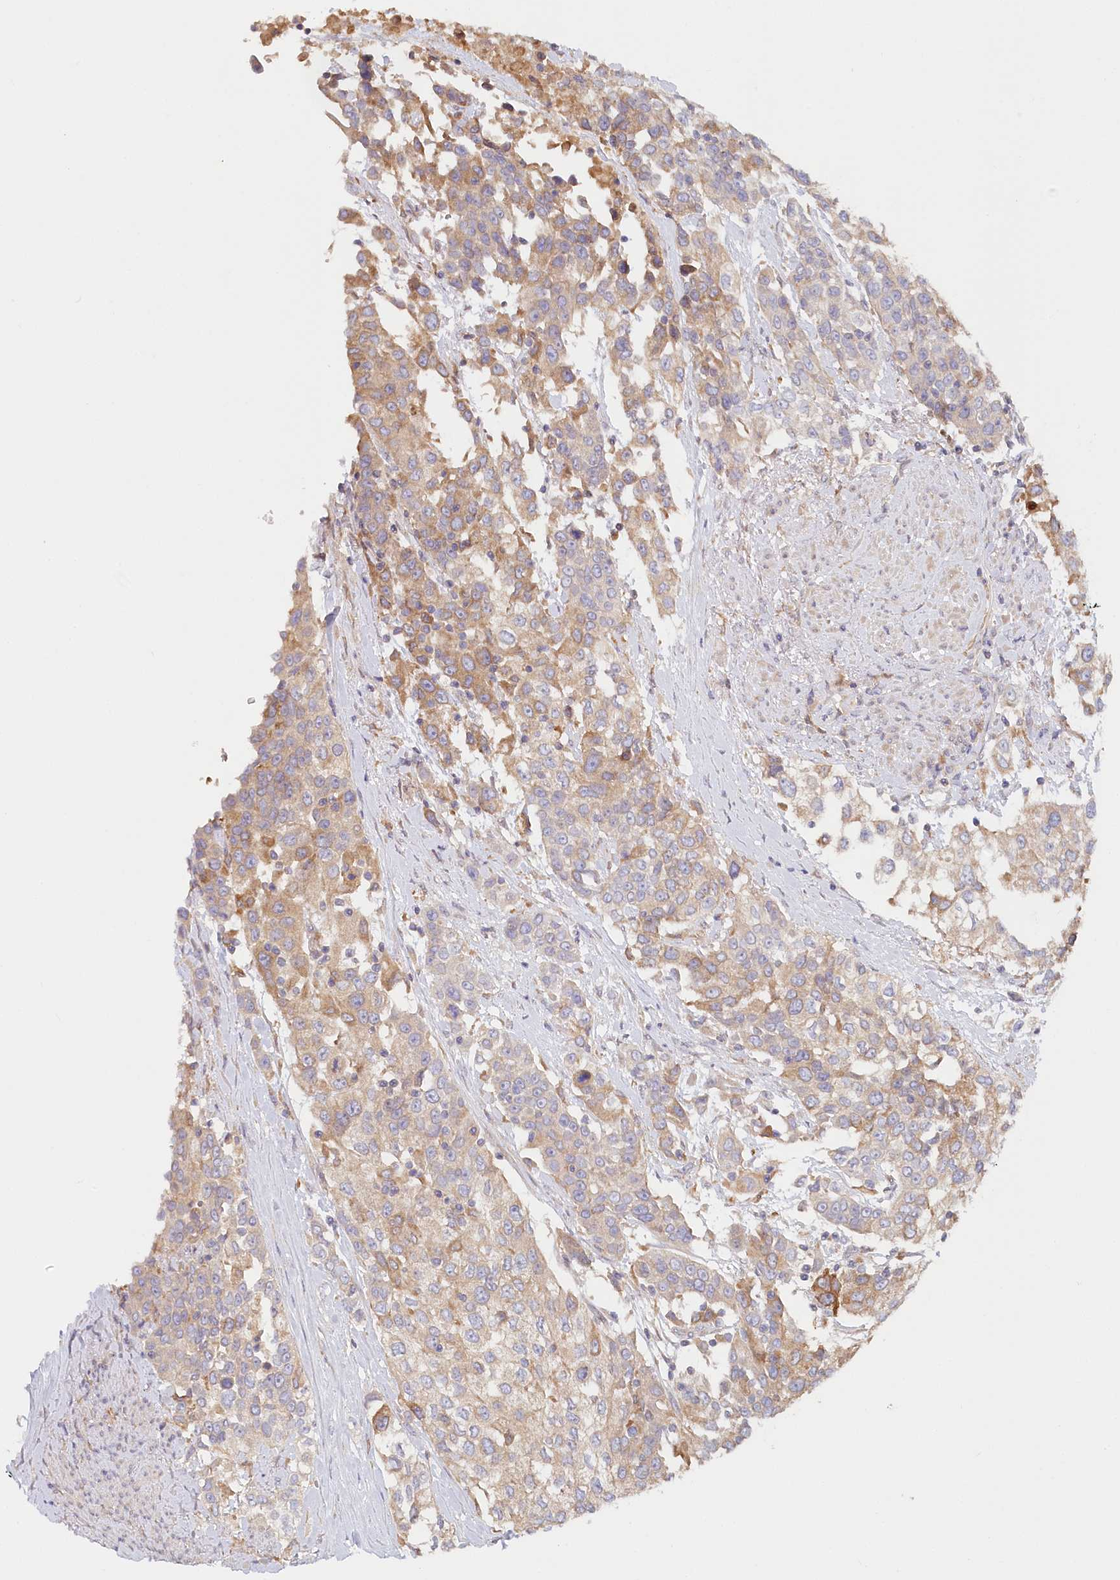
{"staining": {"intensity": "moderate", "quantity": "25%-75%", "location": "cytoplasmic/membranous"}, "tissue": "urothelial cancer", "cell_type": "Tumor cells", "image_type": "cancer", "snomed": [{"axis": "morphology", "description": "Urothelial carcinoma, High grade"}, {"axis": "topography", "description": "Urinary bladder"}], "caption": "Approximately 25%-75% of tumor cells in urothelial carcinoma (high-grade) reveal moderate cytoplasmic/membranous protein expression as visualized by brown immunohistochemical staining.", "gene": "PAIP2", "patient": {"sex": "female", "age": 80}}